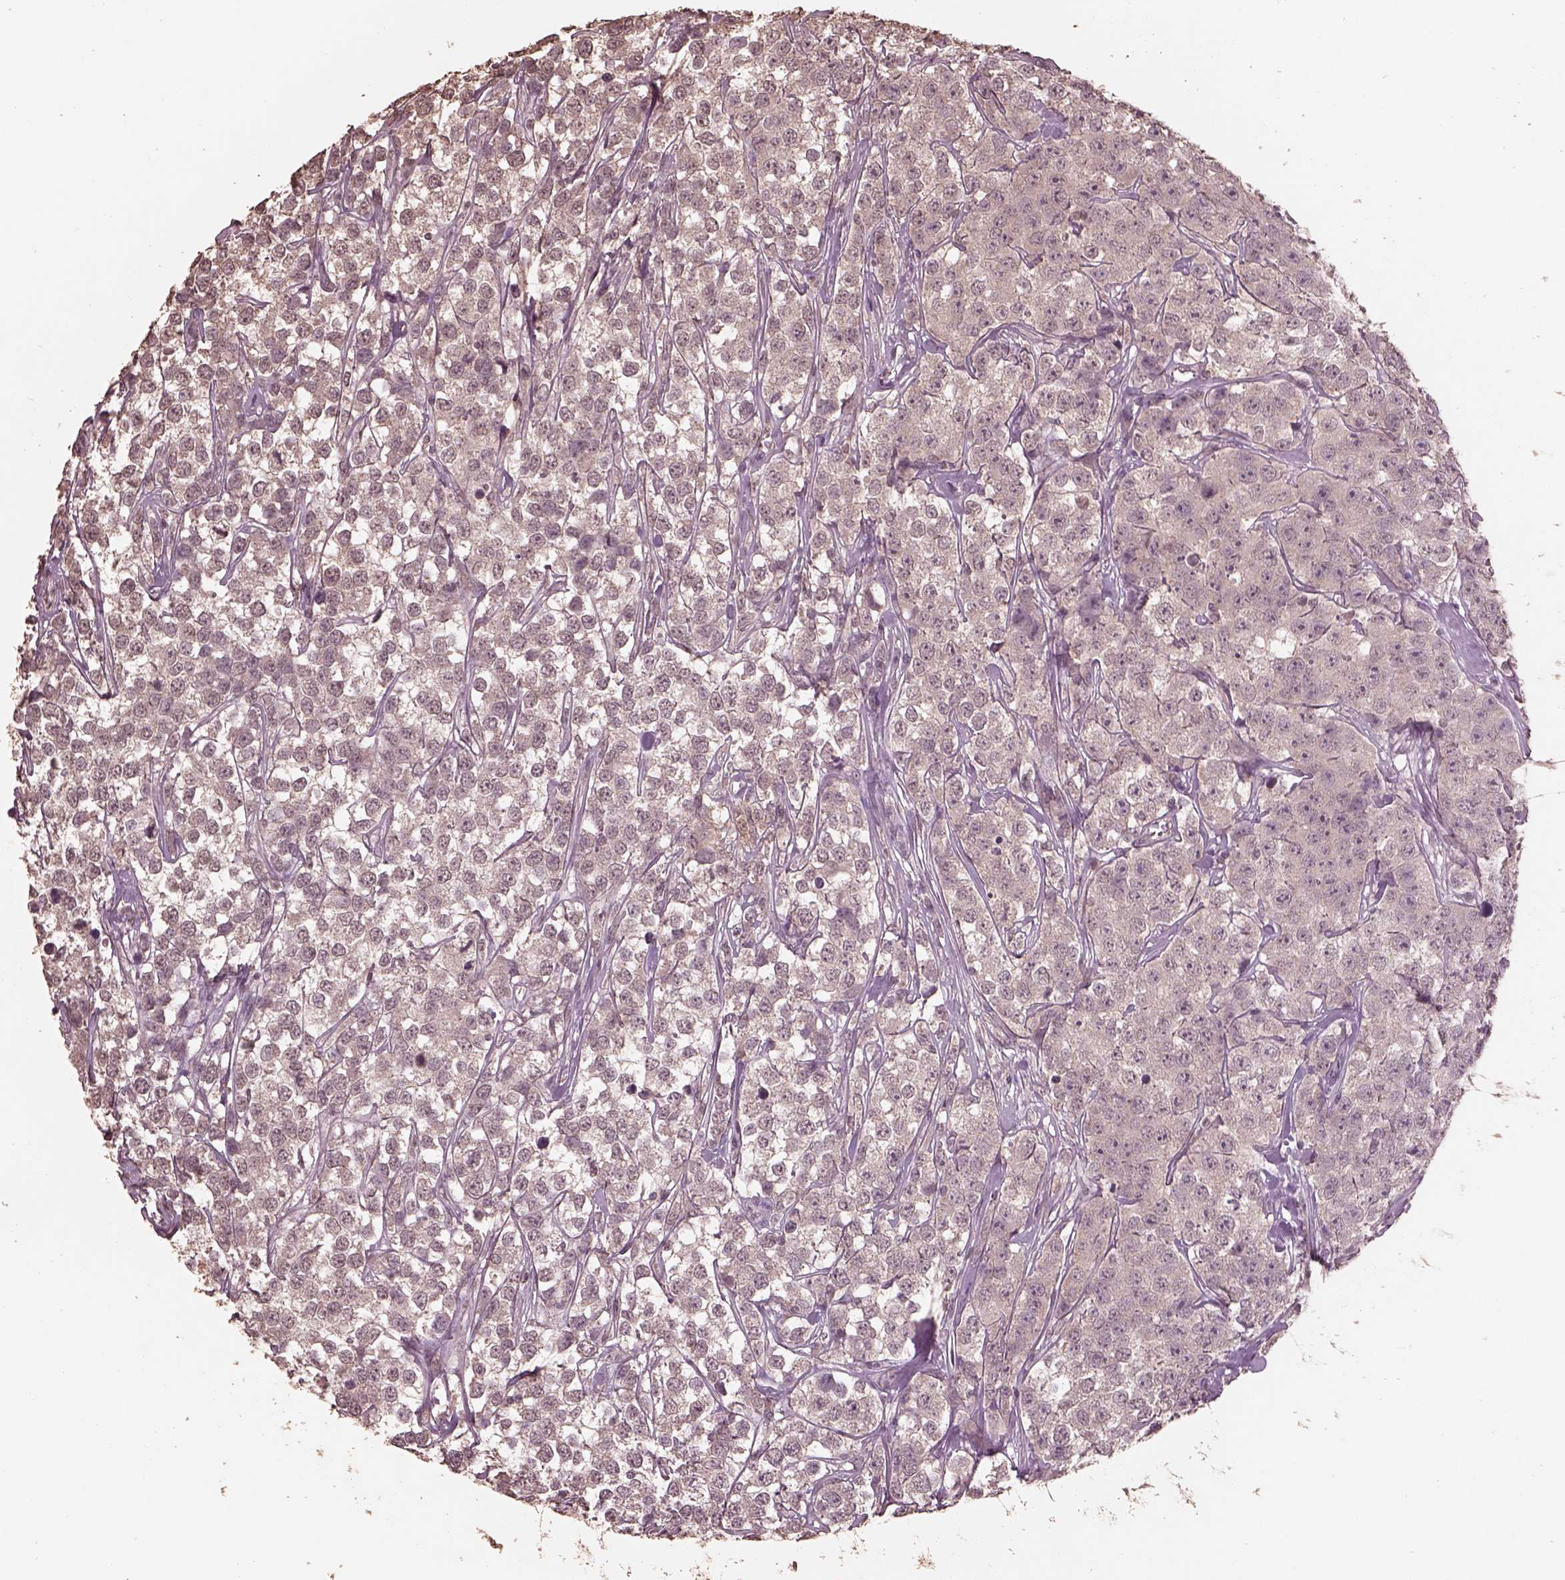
{"staining": {"intensity": "negative", "quantity": "none", "location": "none"}, "tissue": "testis cancer", "cell_type": "Tumor cells", "image_type": "cancer", "snomed": [{"axis": "morphology", "description": "Seminoma, NOS"}, {"axis": "topography", "description": "Testis"}], "caption": "Immunohistochemical staining of testis seminoma displays no significant staining in tumor cells.", "gene": "CPT1C", "patient": {"sex": "male", "age": 59}}